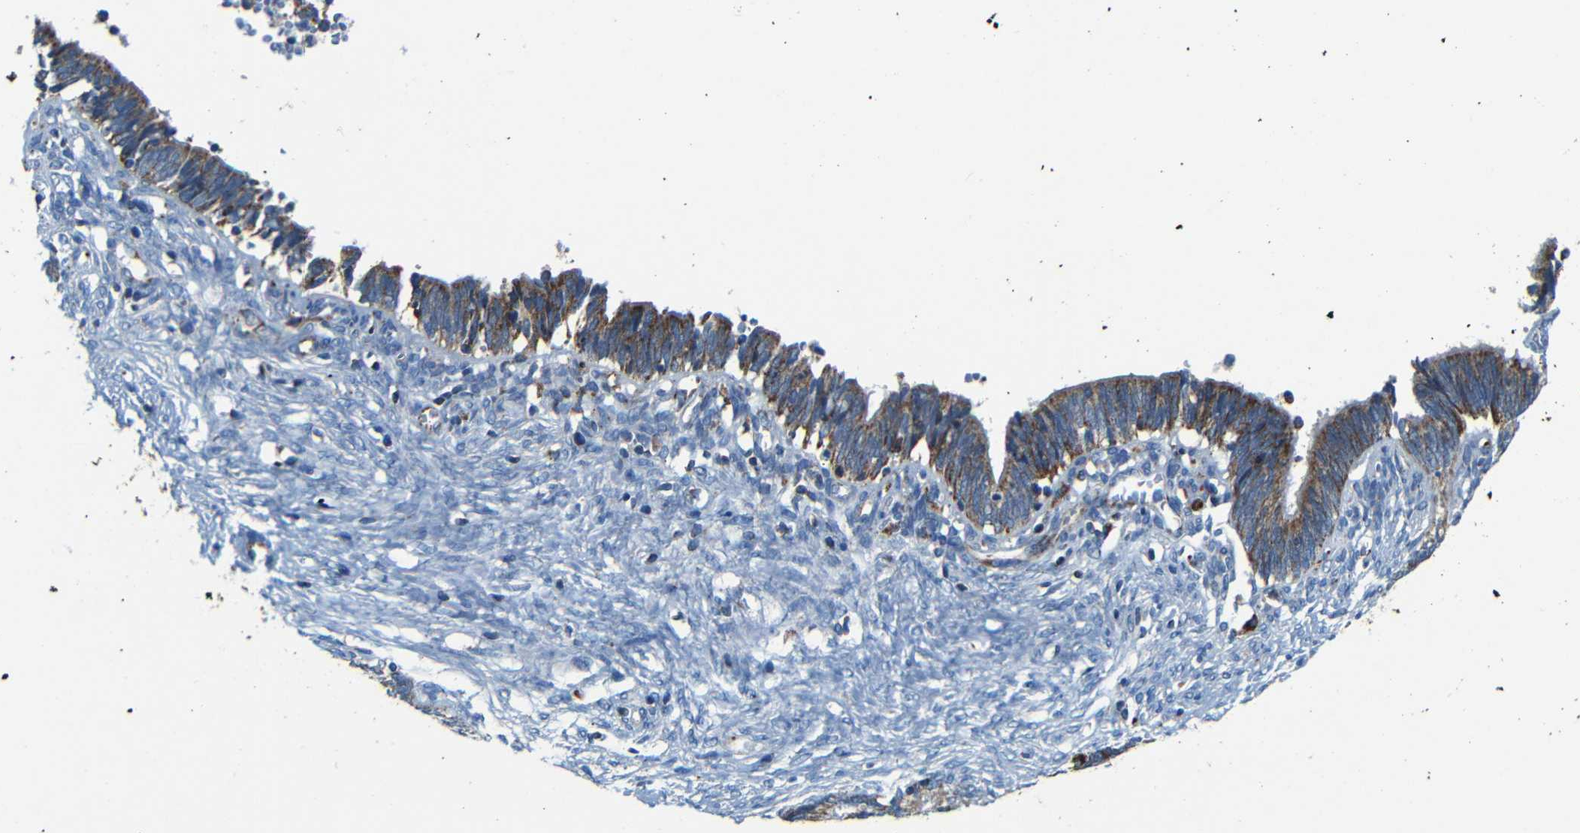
{"staining": {"intensity": "strong", "quantity": "25%-75%", "location": "cytoplasmic/membranous"}, "tissue": "cervical cancer", "cell_type": "Tumor cells", "image_type": "cancer", "snomed": [{"axis": "morphology", "description": "Adenocarcinoma, NOS"}, {"axis": "topography", "description": "Cervix"}], "caption": "This photomicrograph demonstrates immunohistochemistry staining of cervical adenocarcinoma, with high strong cytoplasmic/membranous expression in about 25%-75% of tumor cells.", "gene": "WSCD2", "patient": {"sex": "female", "age": 44}}